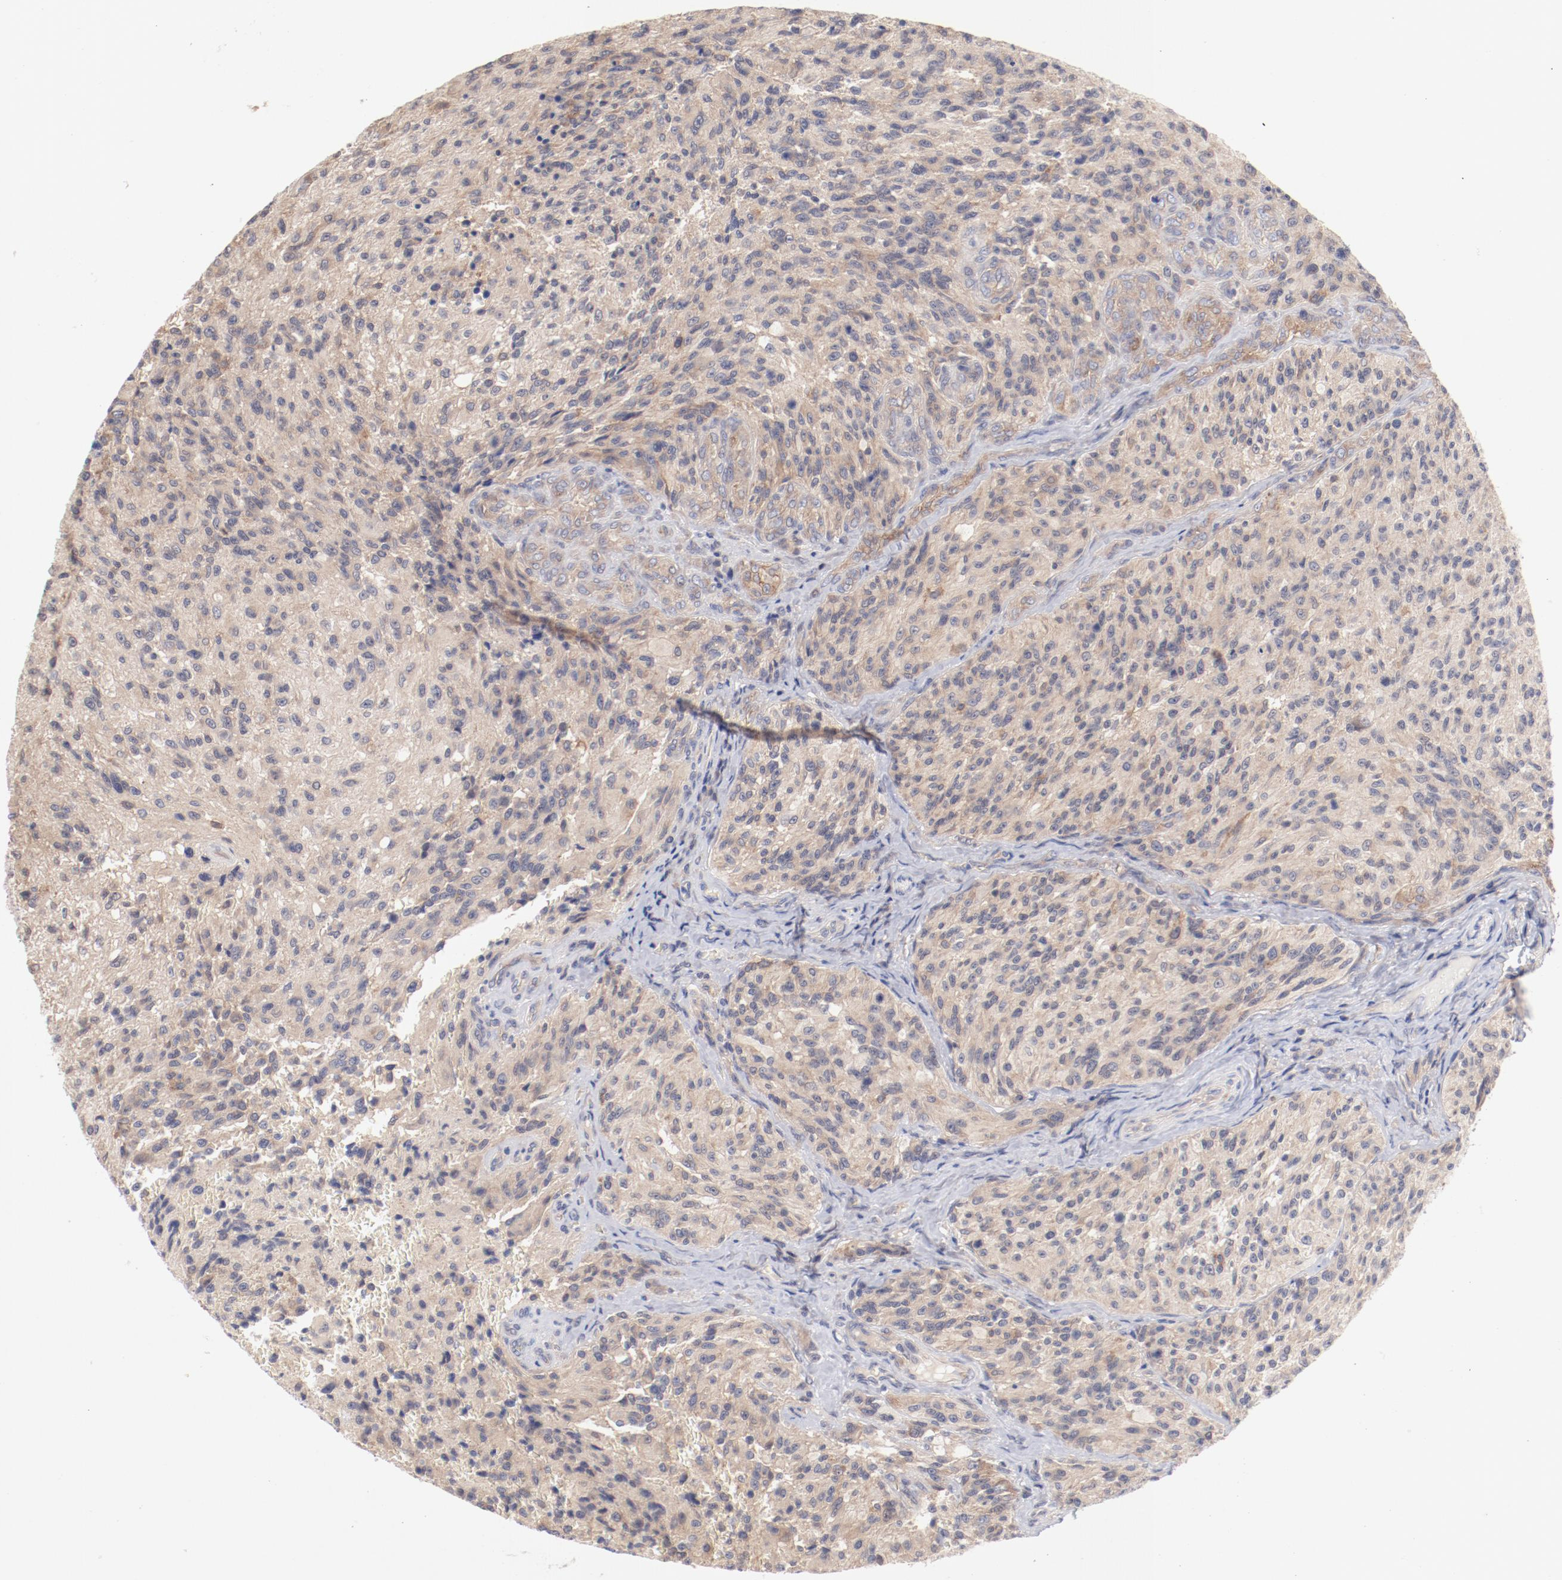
{"staining": {"intensity": "weak", "quantity": ">75%", "location": "cytoplasmic/membranous"}, "tissue": "glioma", "cell_type": "Tumor cells", "image_type": "cancer", "snomed": [{"axis": "morphology", "description": "Normal tissue, NOS"}, {"axis": "morphology", "description": "Glioma, malignant, High grade"}, {"axis": "topography", "description": "Cerebral cortex"}], "caption": "Immunohistochemistry histopathology image of neoplastic tissue: human glioma stained using immunohistochemistry demonstrates low levels of weak protein expression localized specifically in the cytoplasmic/membranous of tumor cells, appearing as a cytoplasmic/membranous brown color.", "gene": "SETD3", "patient": {"sex": "male", "age": 56}}